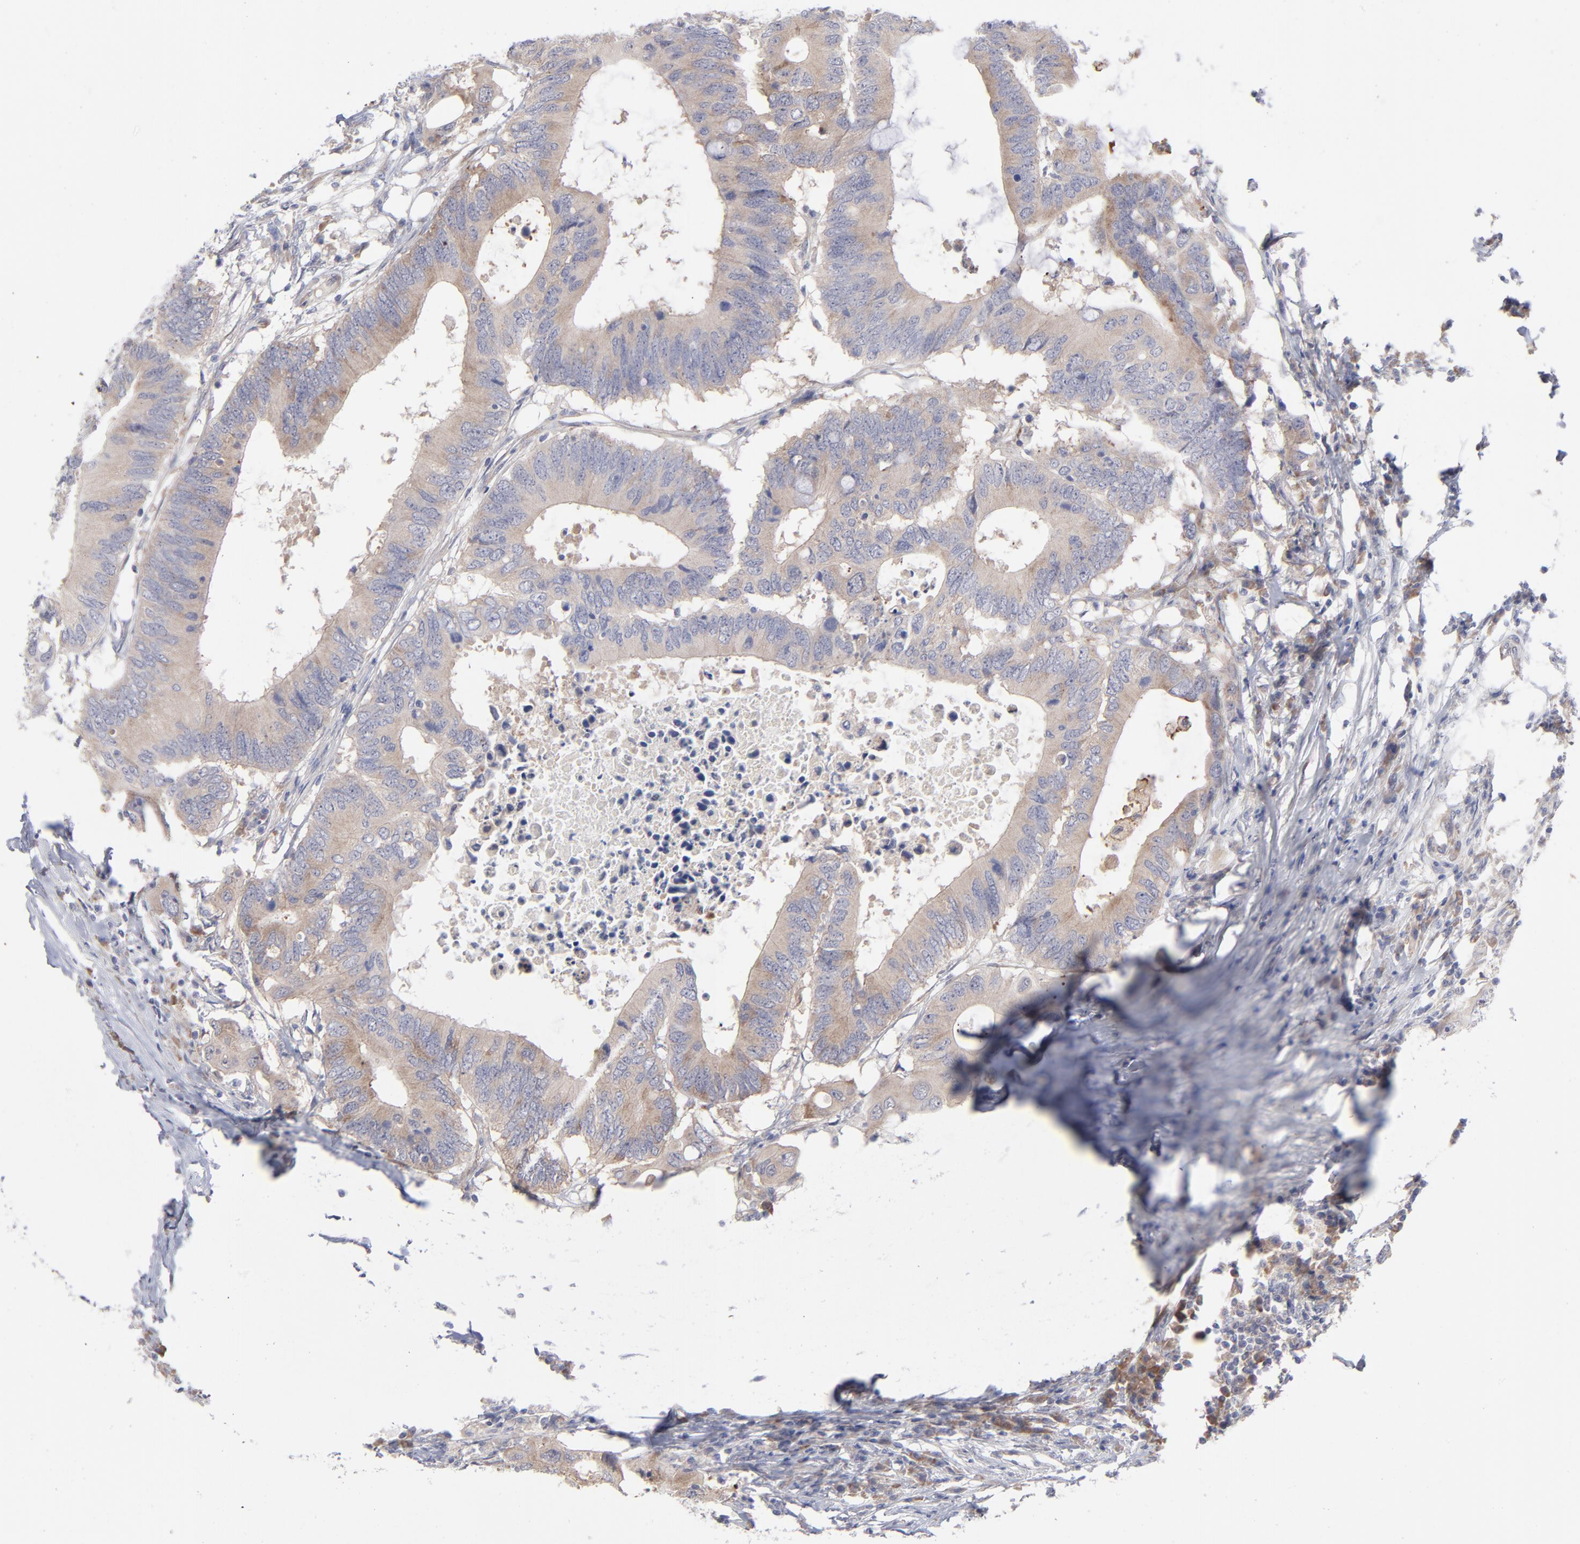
{"staining": {"intensity": "weak", "quantity": ">75%", "location": "cytoplasmic/membranous"}, "tissue": "colorectal cancer", "cell_type": "Tumor cells", "image_type": "cancer", "snomed": [{"axis": "morphology", "description": "Adenocarcinoma, NOS"}, {"axis": "topography", "description": "Colon"}], "caption": "Weak cytoplasmic/membranous protein staining is identified in about >75% of tumor cells in colorectal cancer.", "gene": "RPS24", "patient": {"sex": "male", "age": 71}}